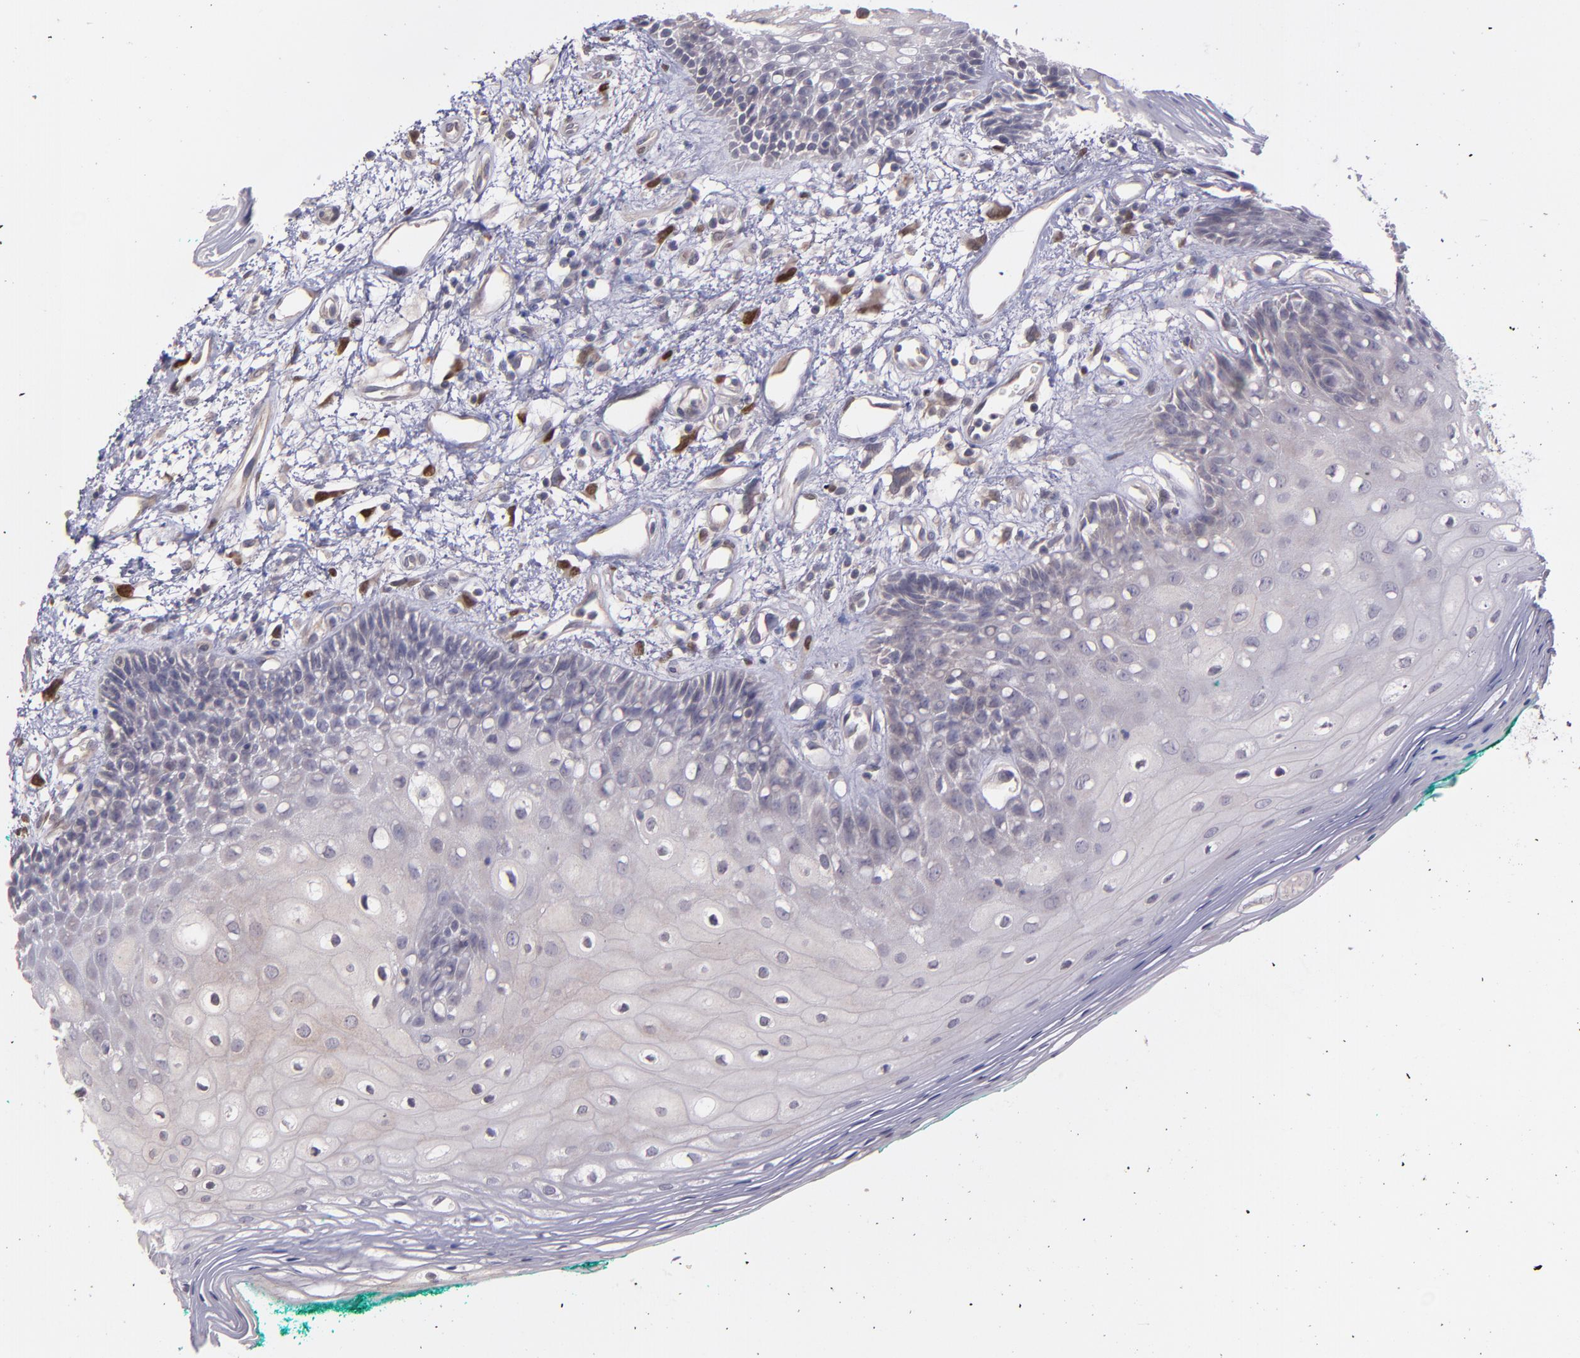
{"staining": {"intensity": "weak", "quantity": "<25%", "location": "cytoplasmic/membranous"}, "tissue": "oral mucosa", "cell_type": "Squamous epithelial cells", "image_type": "normal", "snomed": [{"axis": "morphology", "description": "Normal tissue, NOS"}, {"axis": "morphology", "description": "Squamous cell carcinoma, NOS"}, {"axis": "topography", "description": "Skeletal muscle"}, {"axis": "topography", "description": "Oral tissue"}, {"axis": "topography", "description": "Head-Neck"}], "caption": "A high-resolution micrograph shows immunohistochemistry staining of benign oral mucosa, which shows no significant positivity in squamous epithelial cells.", "gene": "NUP62CL", "patient": {"sex": "female", "age": 84}}